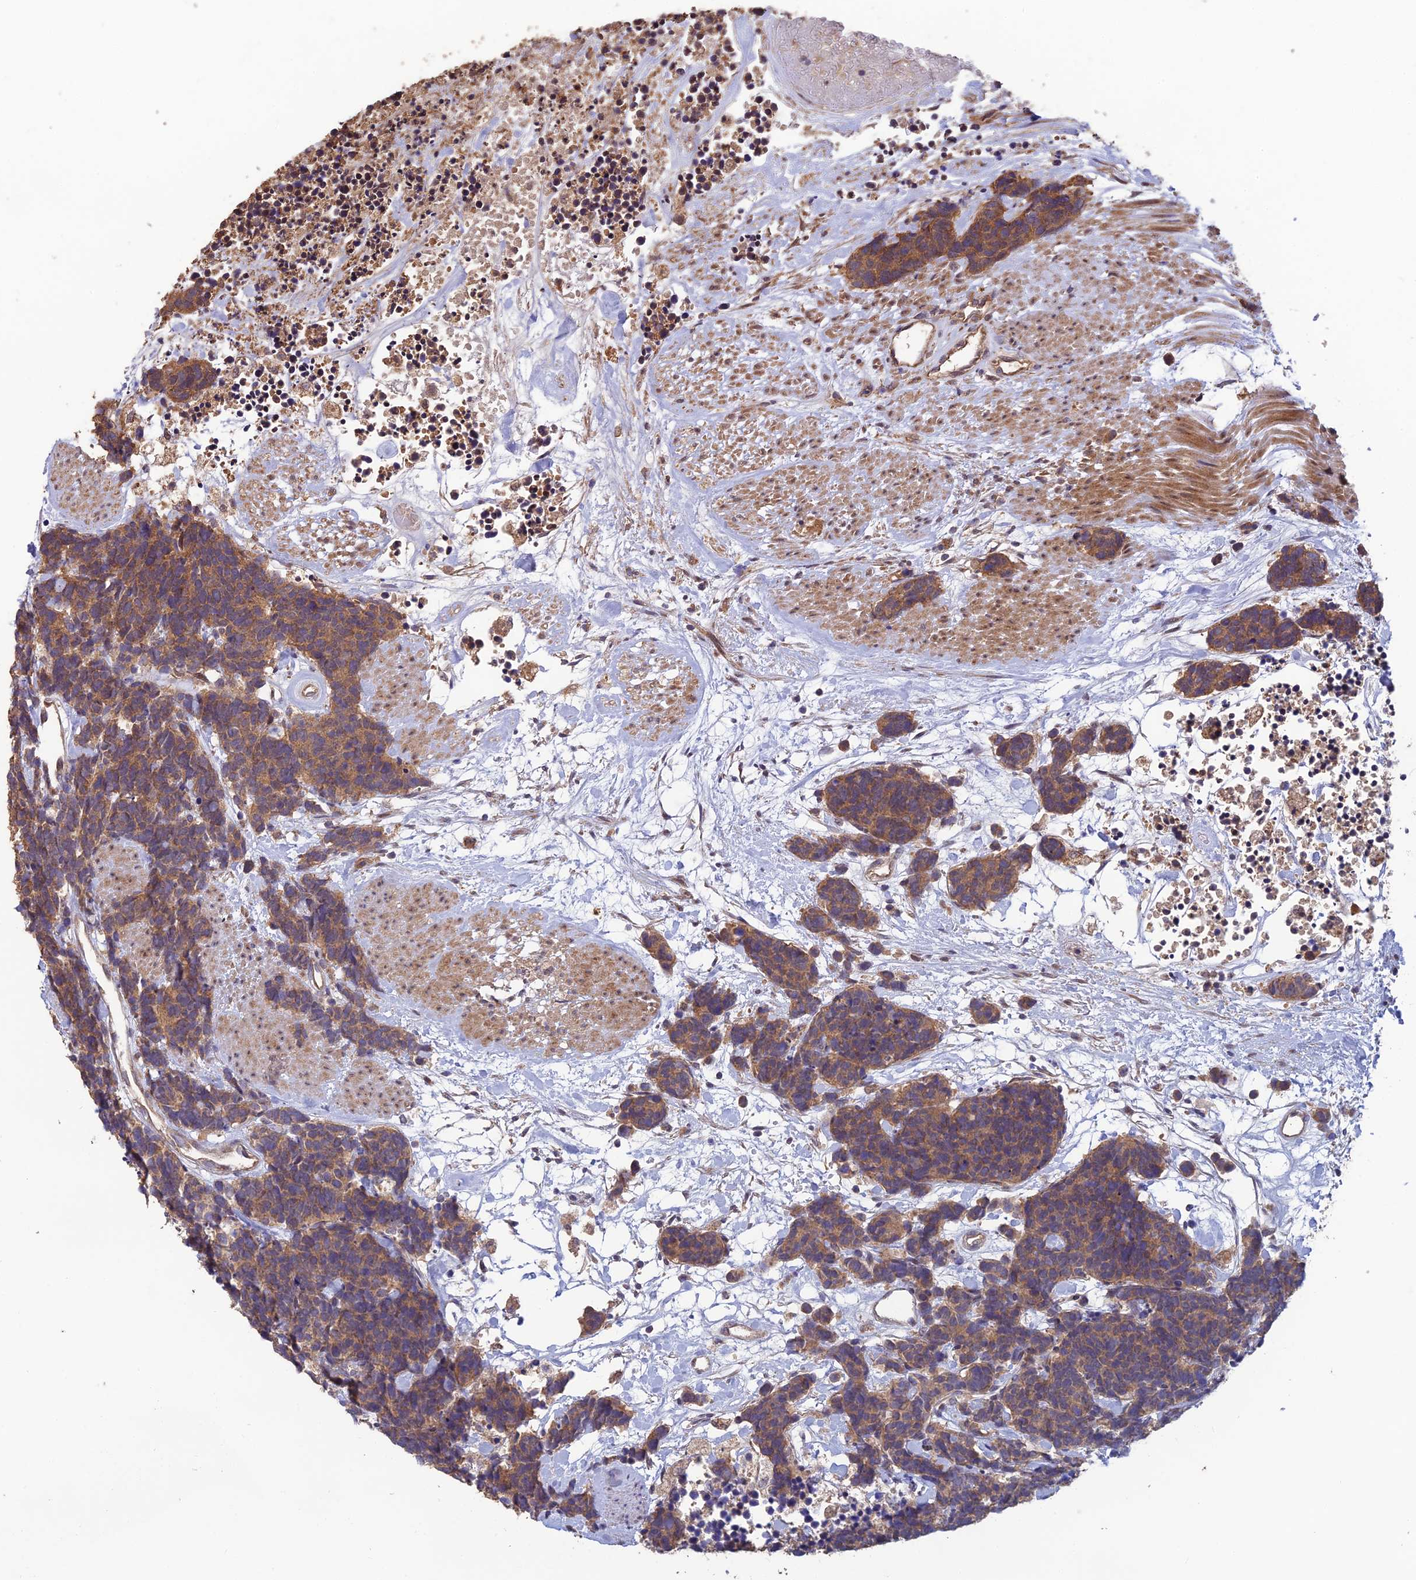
{"staining": {"intensity": "moderate", "quantity": ">75%", "location": "cytoplasmic/membranous"}, "tissue": "carcinoid", "cell_type": "Tumor cells", "image_type": "cancer", "snomed": [{"axis": "morphology", "description": "Carcinoma, NOS"}, {"axis": "morphology", "description": "Carcinoid, malignant, NOS"}, {"axis": "topography", "description": "Urinary bladder"}], "caption": "Carcinoid stained for a protein demonstrates moderate cytoplasmic/membranous positivity in tumor cells.", "gene": "SHISA5", "patient": {"sex": "male", "age": 57}}